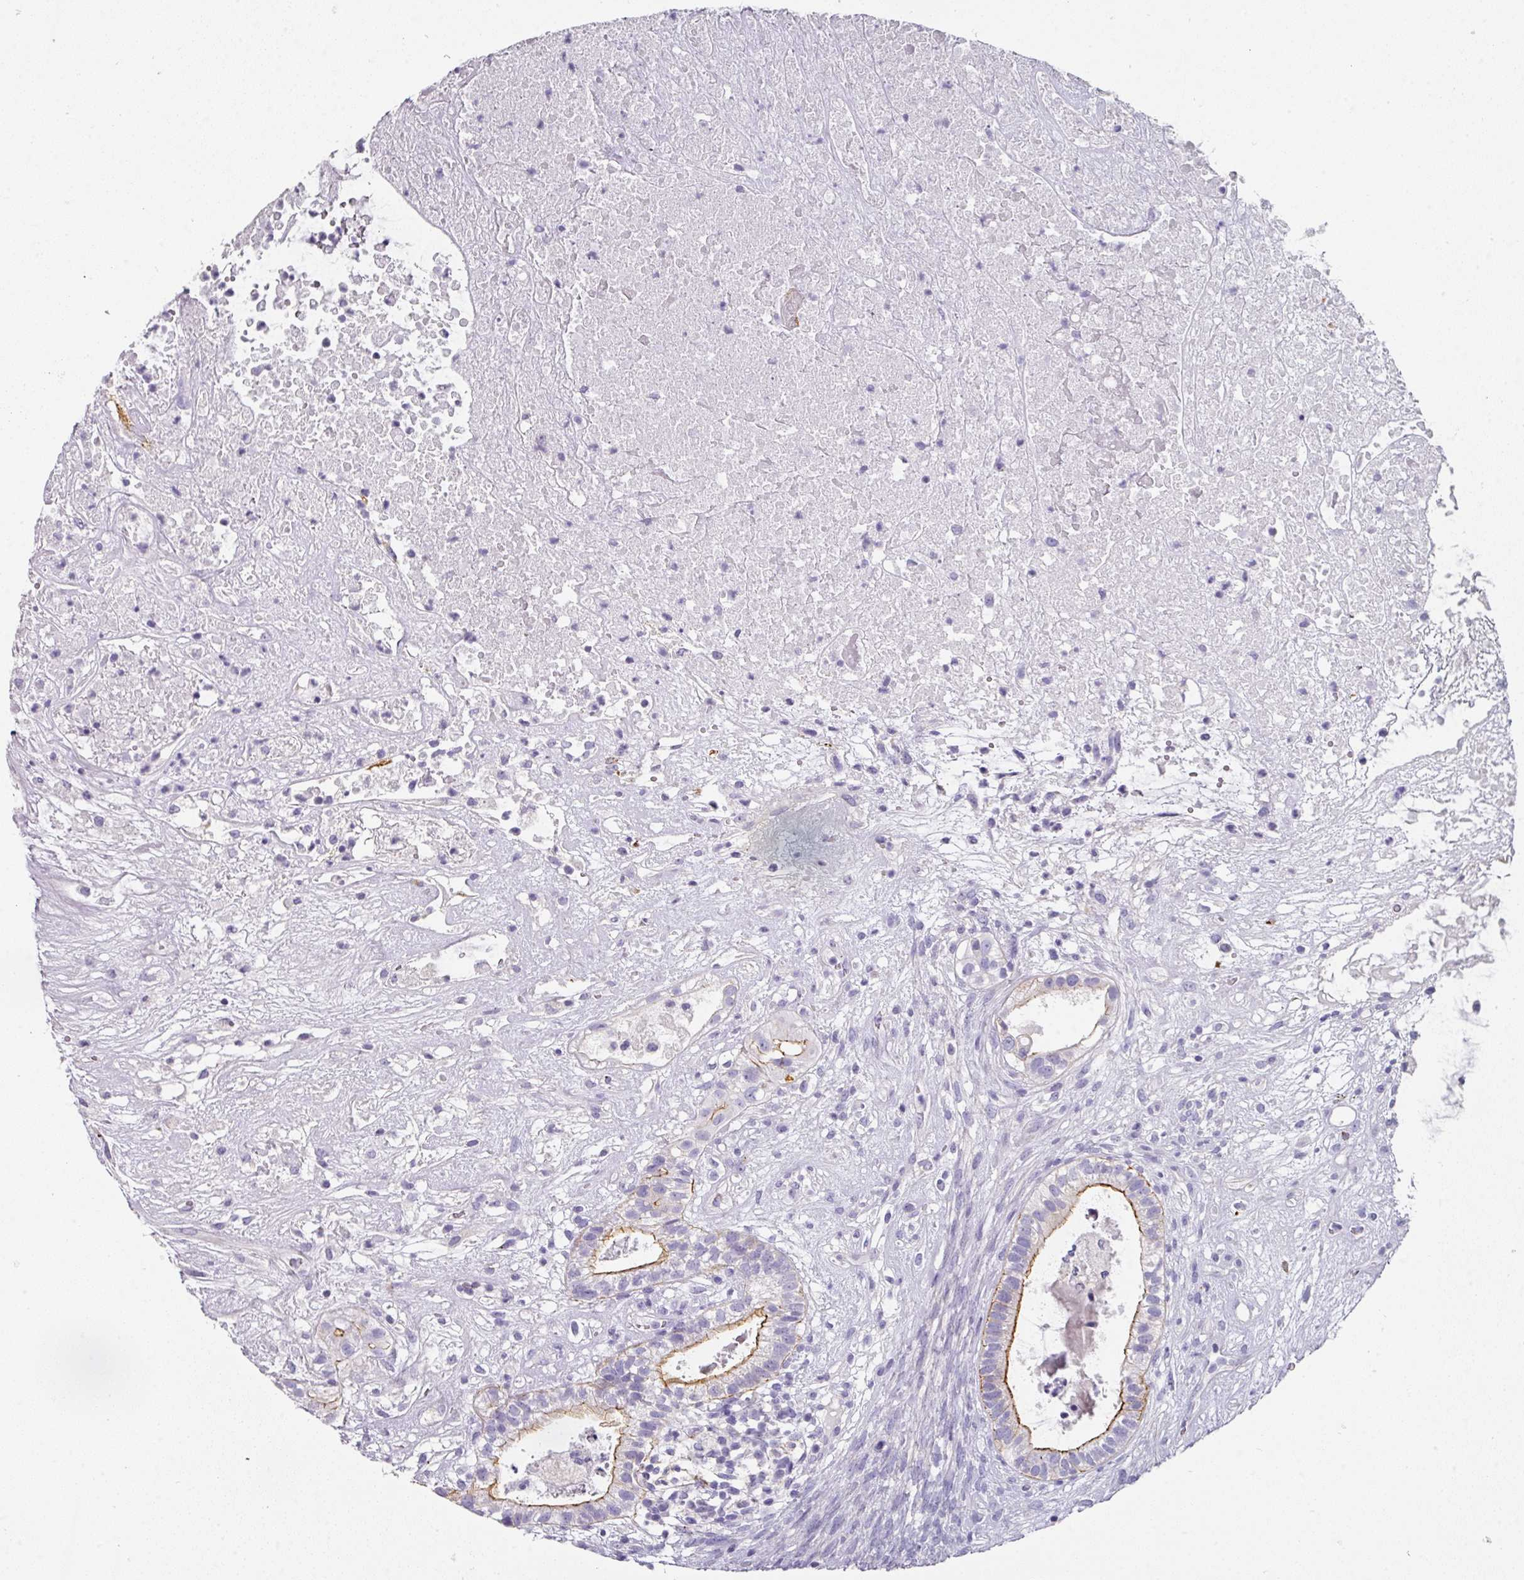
{"staining": {"intensity": "strong", "quantity": "25%-75%", "location": "cytoplasmic/membranous"}, "tissue": "testis cancer", "cell_type": "Tumor cells", "image_type": "cancer", "snomed": [{"axis": "morphology", "description": "Seminoma, NOS"}, {"axis": "morphology", "description": "Carcinoma, Embryonal, NOS"}, {"axis": "topography", "description": "Testis"}], "caption": "The image demonstrates immunohistochemical staining of testis seminoma. There is strong cytoplasmic/membranous expression is present in about 25%-75% of tumor cells. (brown staining indicates protein expression, while blue staining denotes nuclei).", "gene": "ANKRD29", "patient": {"sex": "male", "age": 41}}